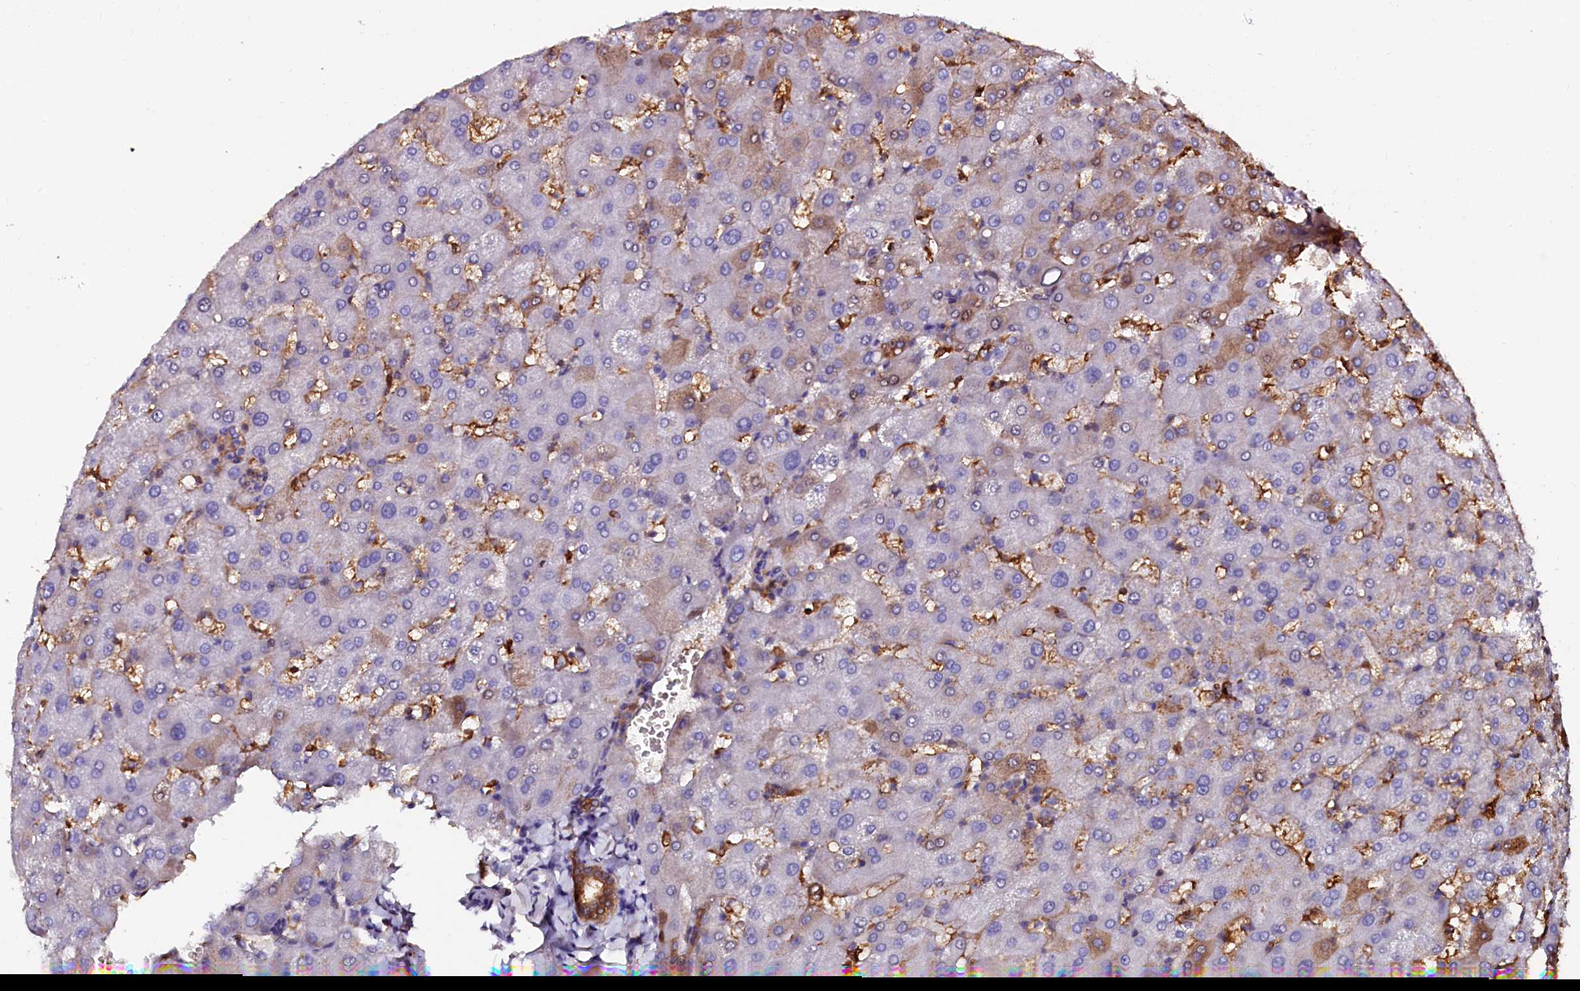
{"staining": {"intensity": "moderate", "quantity": ">75%", "location": "cytoplasmic/membranous"}, "tissue": "liver", "cell_type": "Cholangiocytes", "image_type": "normal", "snomed": [{"axis": "morphology", "description": "Normal tissue, NOS"}, {"axis": "topography", "description": "Liver"}], "caption": "The micrograph demonstrates staining of benign liver, revealing moderate cytoplasmic/membranous protein positivity (brown color) within cholangiocytes. The protein is stained brown, and the nuclei are stained in blue (DAB IHC with brightfield microscopy, high magnification).", "gene": "CTDSPL2", "patient": {"sex": "female", "age": 63}}